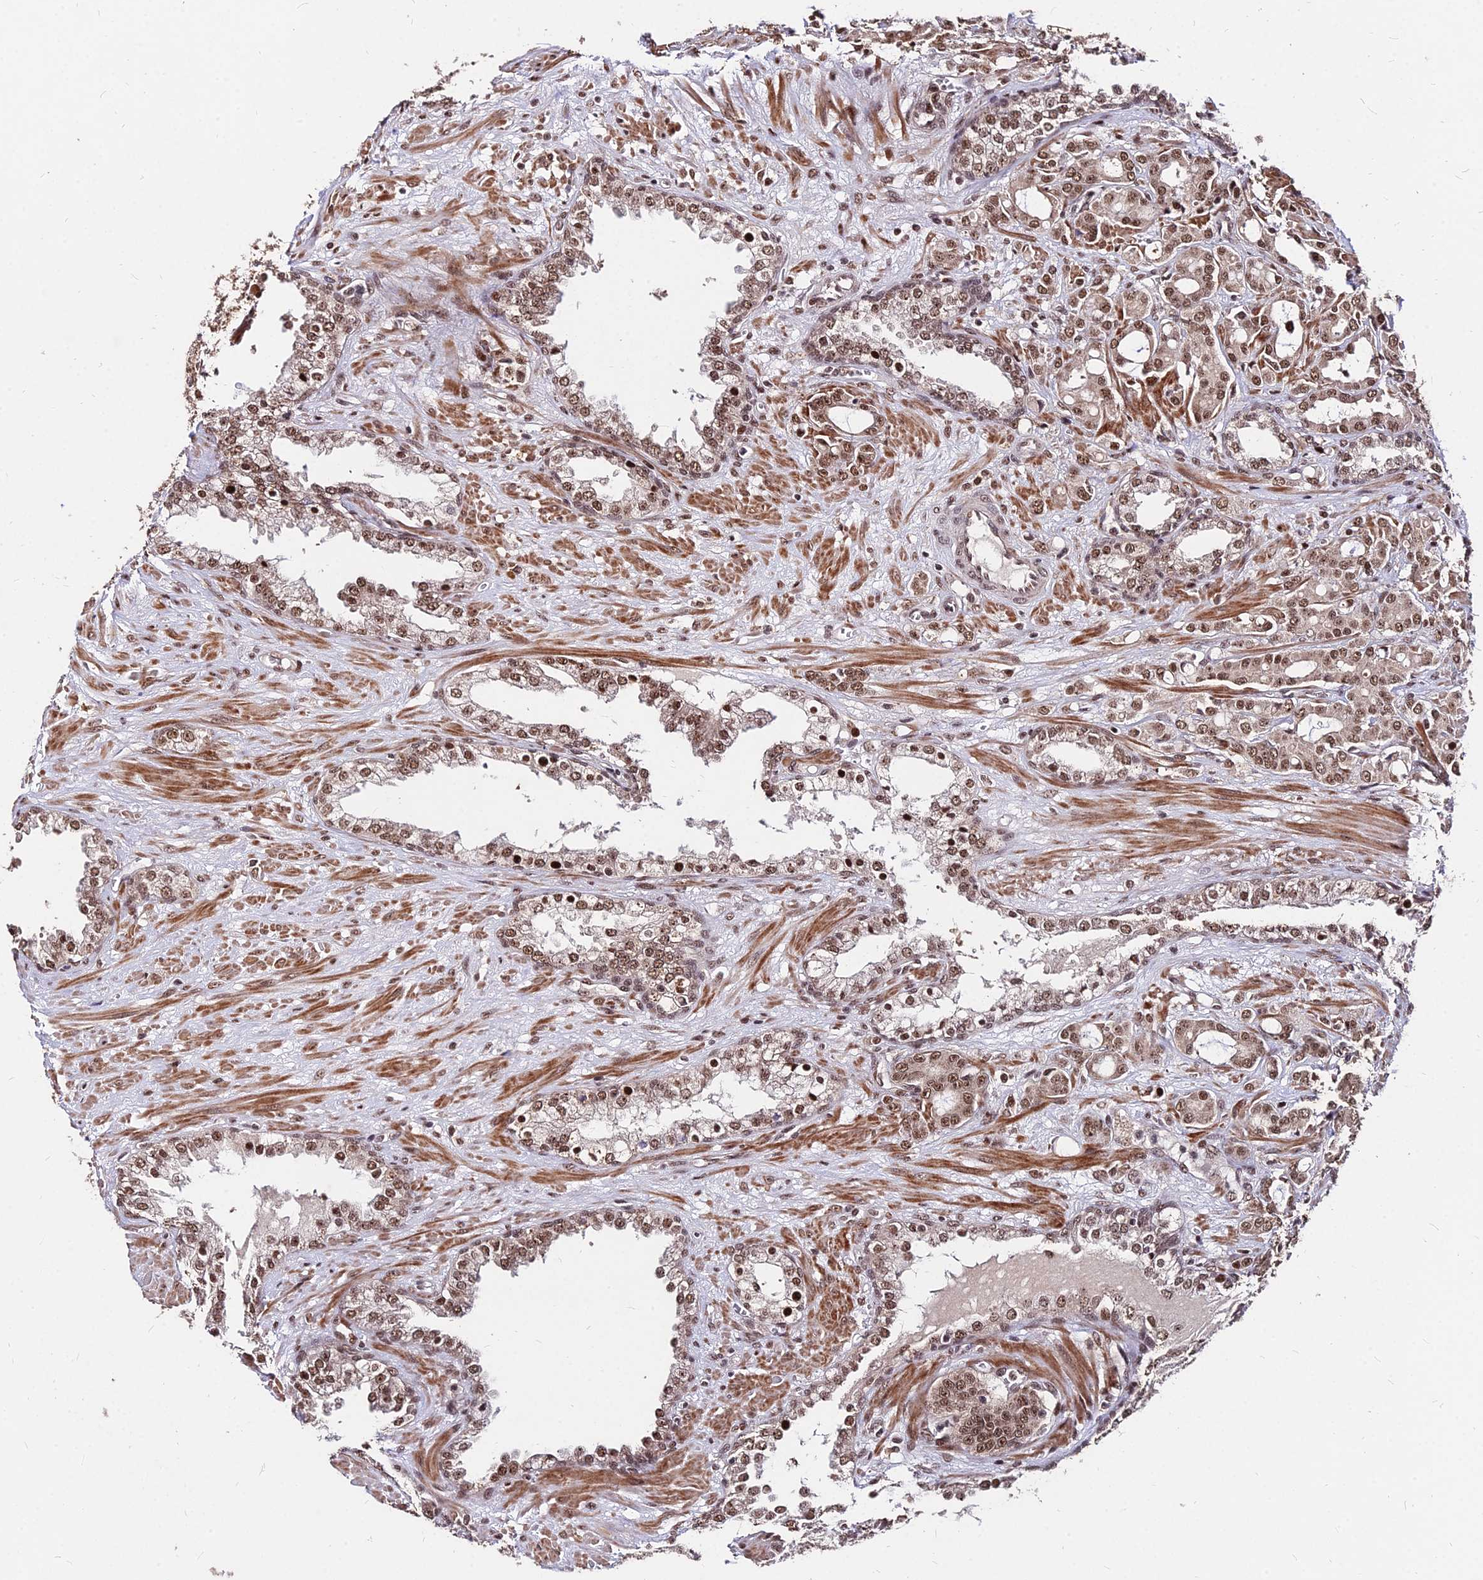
{"staining": {"intensity": "moderate", "quantity": ">75%", "location": "nuclear"}, "tissue": "prostate cancer", "cell_type": "Tumor cells", "image_type": "cancer", "snomed": [{"axis": "morphology", "description": "Adenocarcinoma, High grade"}, {"axis": "topography", "description": "Prostate"}], "caption": "An IHC micrograph of tumor tissue is shown. Protein staining in brown shows moderate nuclear positivity in prostate cancer within tumor cells.", "gene": "ZBED4", "patient": {"sex": "male", "age": 72}}